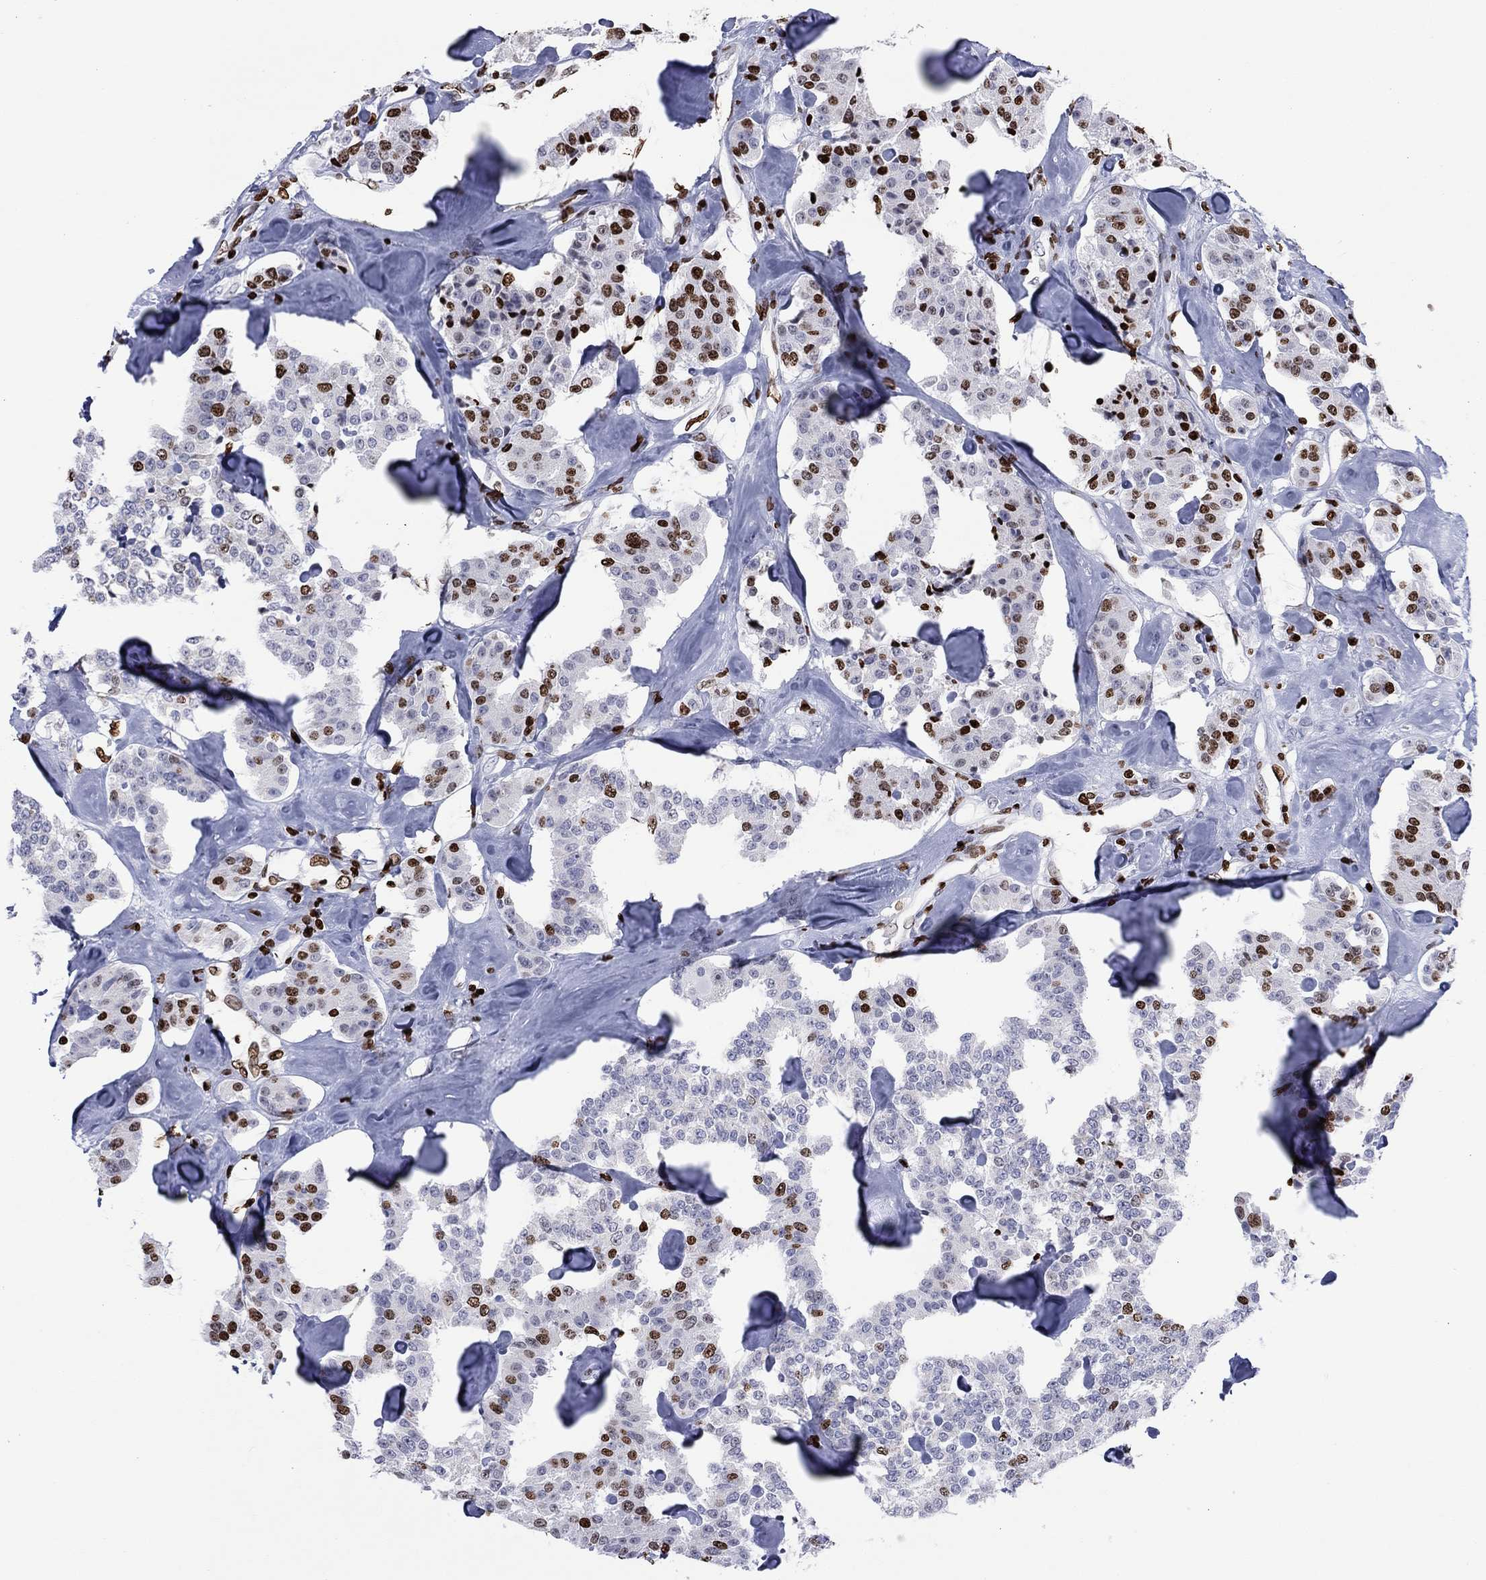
{"staining": {"intensity": "strong", "quantity": "25%-75%", "location": "nuclear"}, "tissue": "carcinoid", "cell_type": "Tumor cells", "image_type": "cancer", "snomed": [{"axis": "morphology", "description": "Carcinoid, malignant, NOS"}, {"axis": "topography", "description": "Pancreas"}], "caption": "Human carcinoid (malignant) stained with a protein marker displays strong staining in tumor cells.", "gene": "H1-5", "patient": {"sex": "male", "age": 41}}